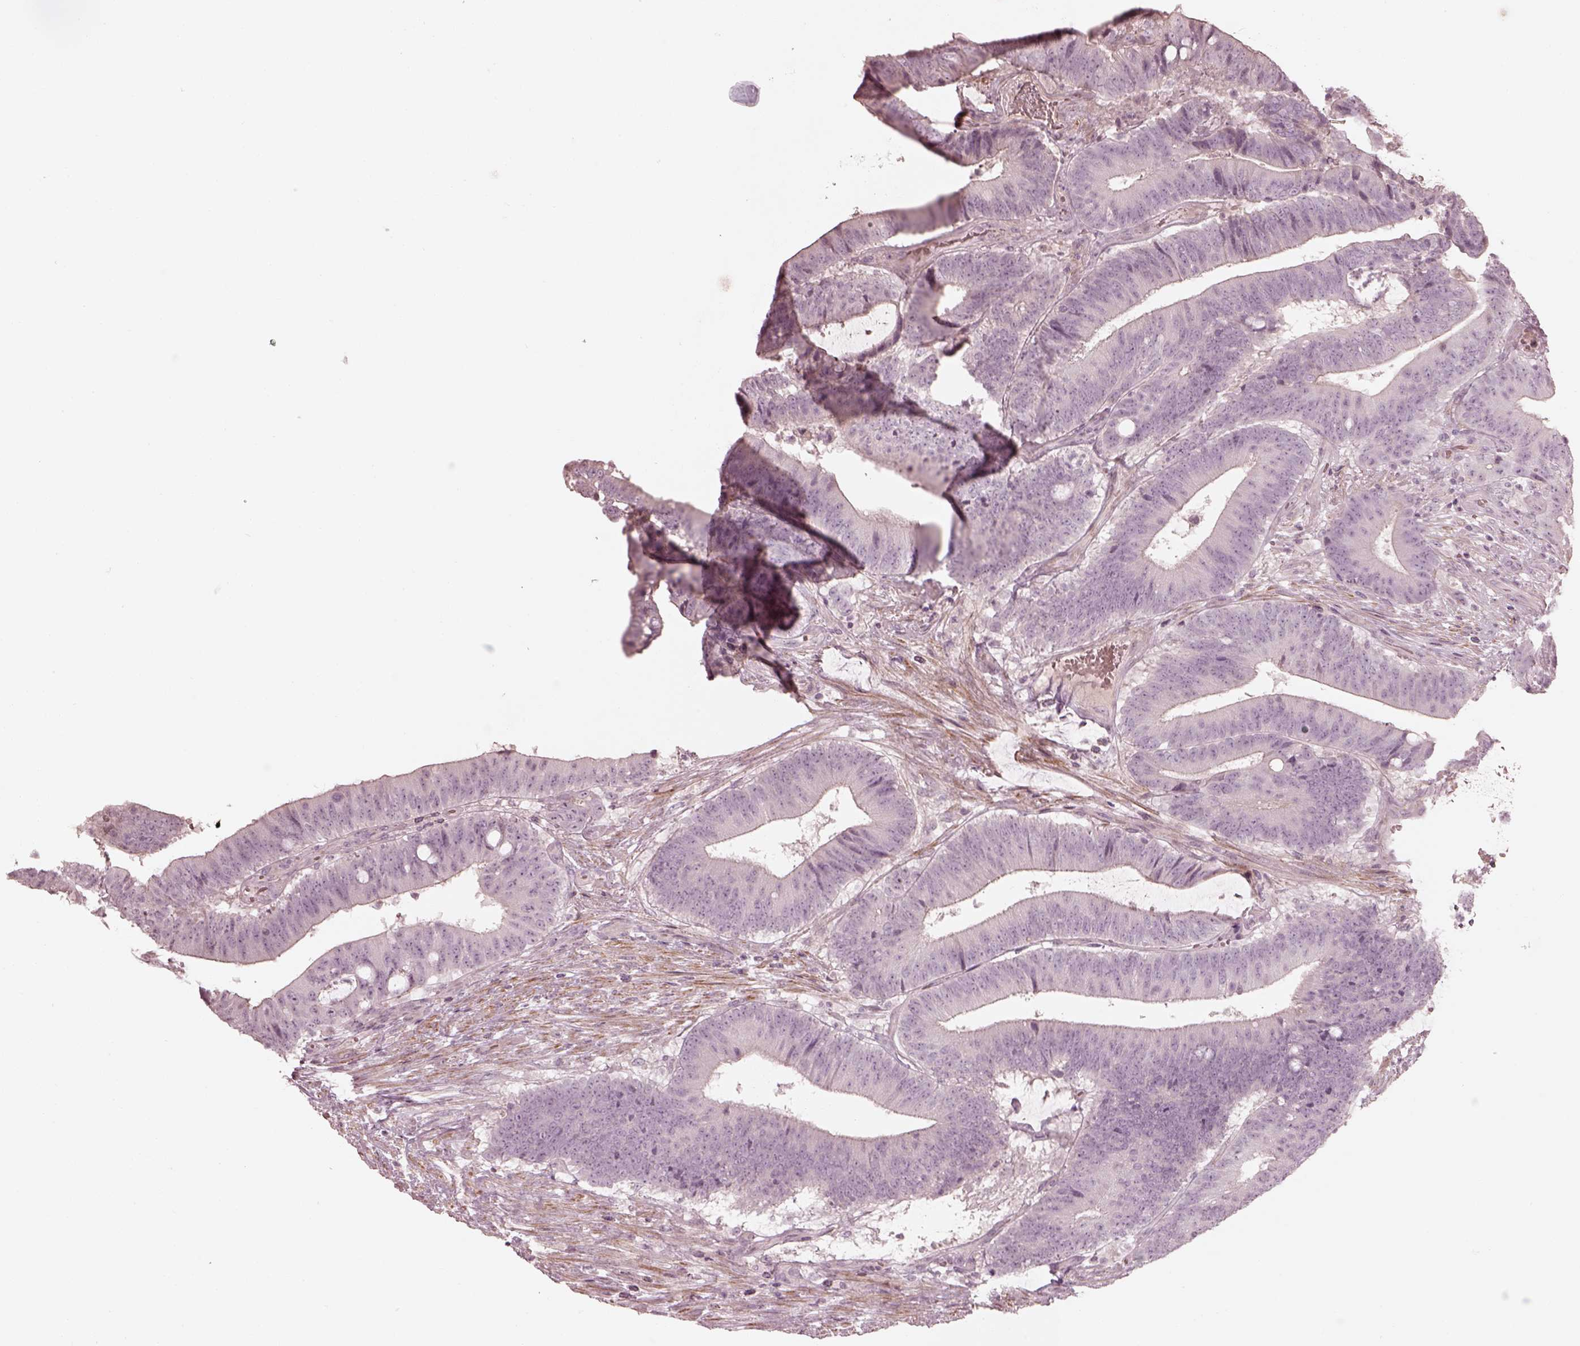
{"staining": {"intensity": "negative", "quantity": "none", "location": "none"}, "tissue": "colorectal cancer", "cell_type": "Tumor cells", "image_type": "cancer", "snomed": [{"axis": "morphology", "description": "Adenocarcinoma, NOS"}, {"axis": "topography", "description": "Colon"}], "caption": "Tumor cells show no significant staining in colorectal cancer (adenocarcinoma). Nuclei are stained in blue.", "gene": "PRLHR", "patient": {"sex": "female", "age": 43}}